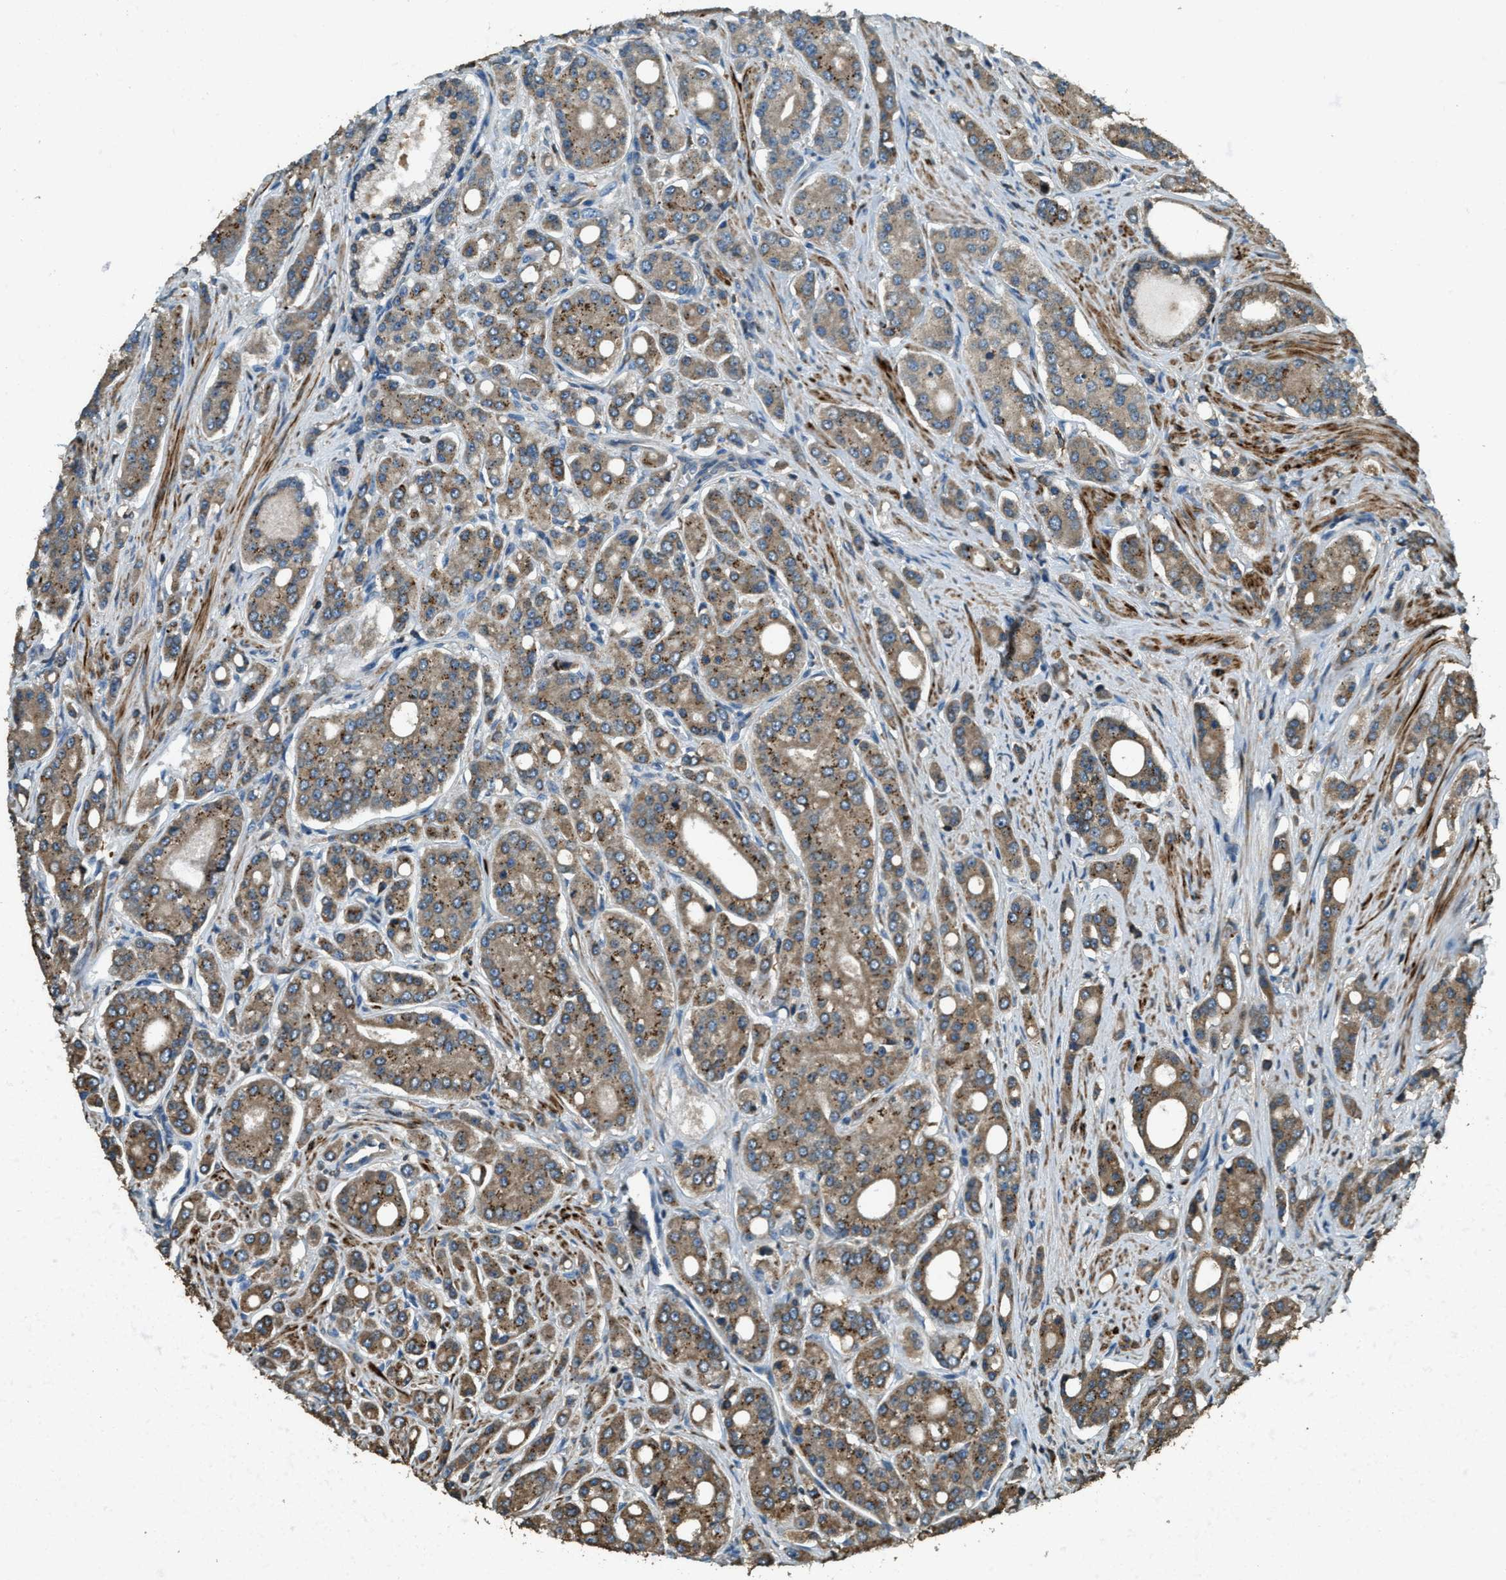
{"staining": {"intensity": "moderate", "quantity": ">75%", "location": "cytoplasmic/membranous"}, "tissue": "prostate cancer", "cell_type": "Tumor cells", "image_type": "cancer", "snomed": [{"axis": "morphology", "description": "Adenocarcinoma, High grade"}, {"axis": "topography", "description": "Prostate"}], "caption": "Protein expression analysis of prostate high-grade adenocarcinoma demonstrates moderate cytoplasmic/membranous expression in about >75% of tumor cells. The staining is performed using DAB (3,3'-diaminobenzidine) brown chromogen to label protein expression. The nuclei are counter-stained blue using hematoxylin.", "gene": "ERGIC1", "patient": {"sex": "male", "age": 71}}